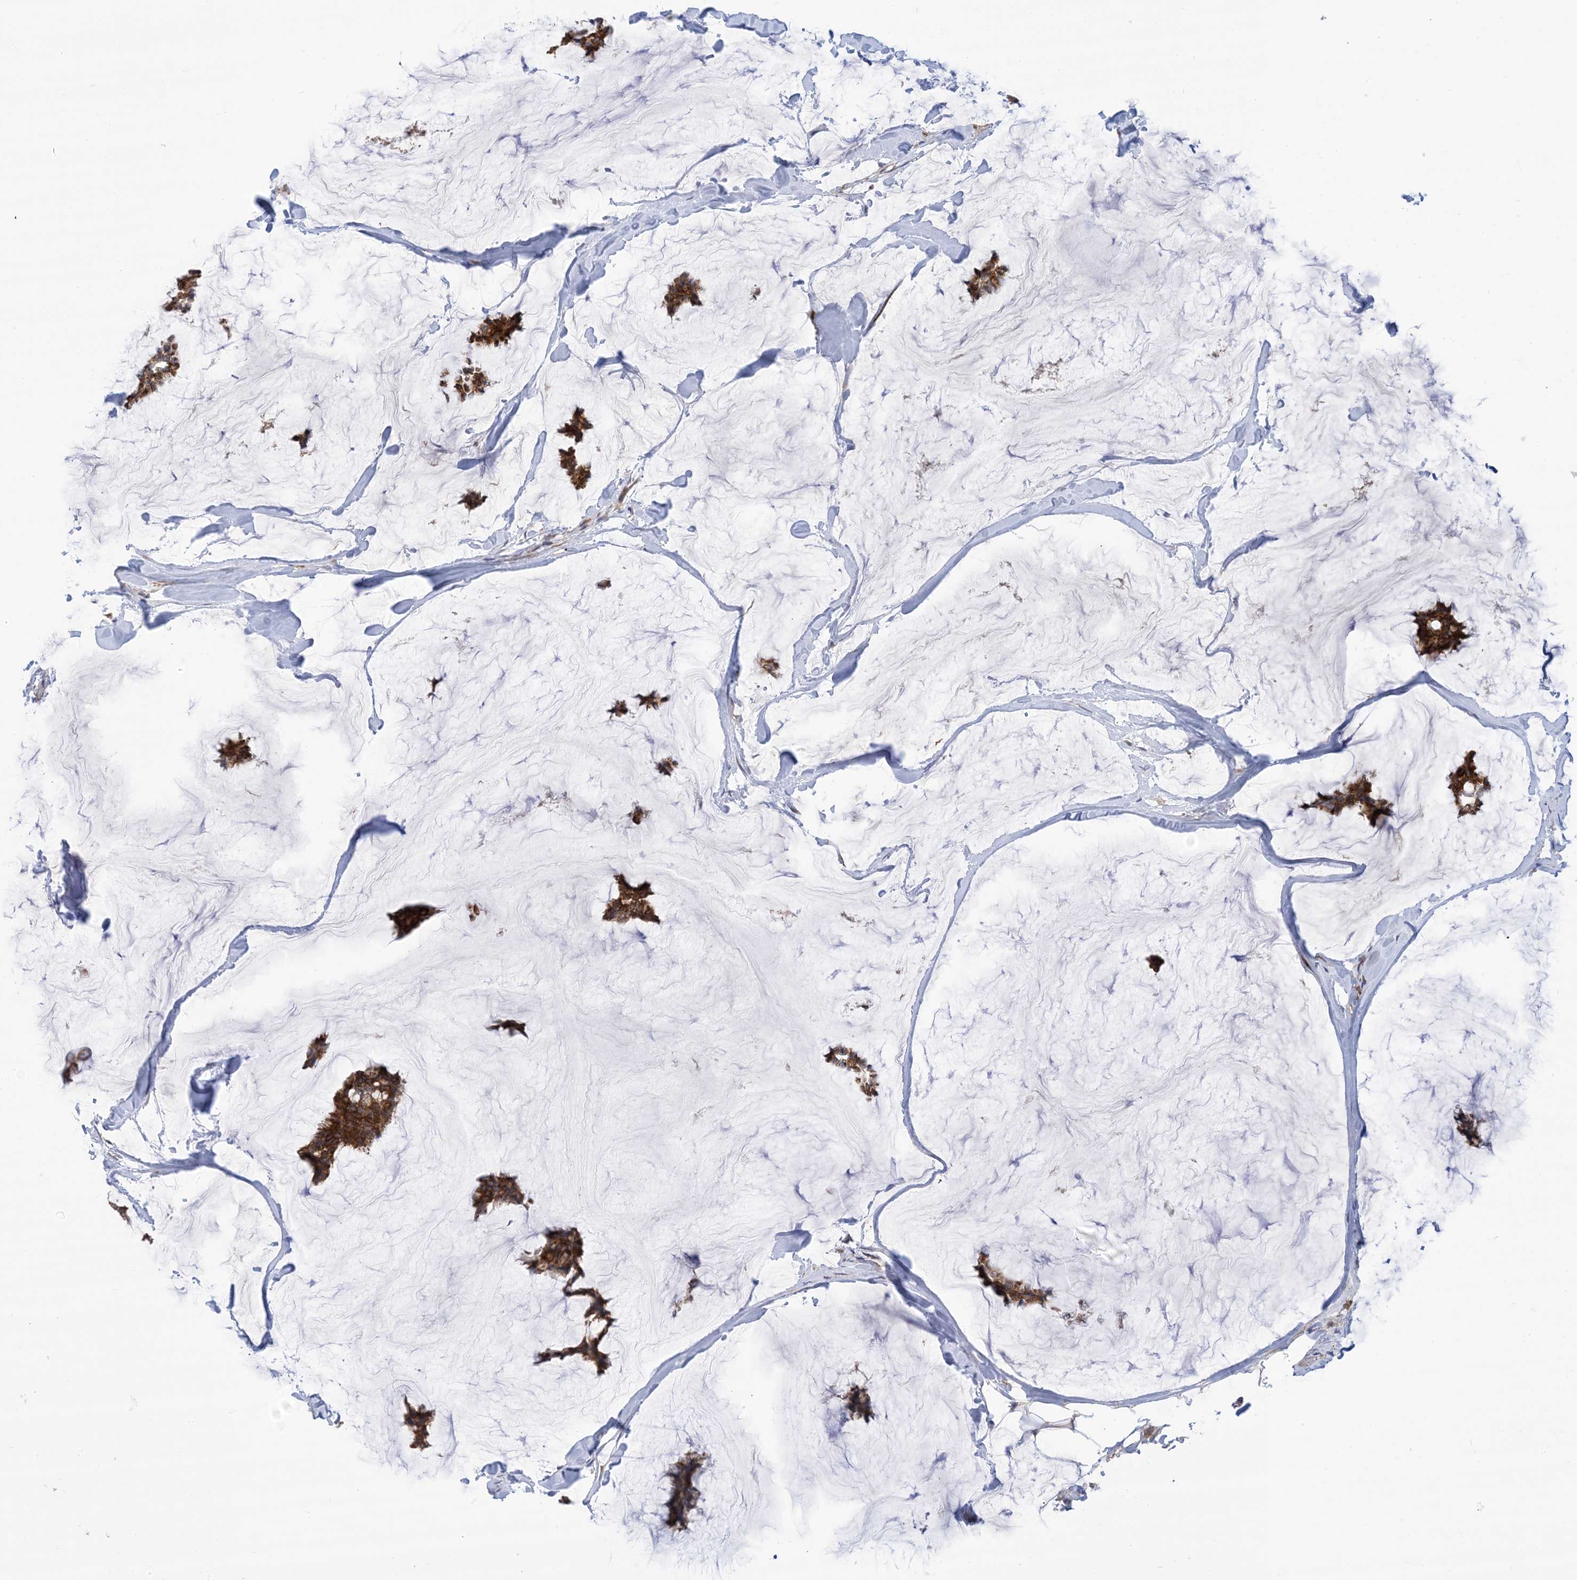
{"staining": {"intensity": "strong", "quantity": ">75%", "location": "cytoplasmic/membranous"}, "tissue": "breast cancer", "cell_type": "Tumor cells", "image_type": "cancer", "snomed": [{"axis": "morphology", "description": "Duct carcinoma"}, {"axis": "topography", "description": "Breast"}], "caption": "Invasive ductal carcinoma (breast) was stained to show a protein in brown. There is high levels of strong cytoplasmic/membranous expression in approximately >75% of tumor cells.", "gene": "CLEC16A", "patient": {"sex": "female", "age": 93}}